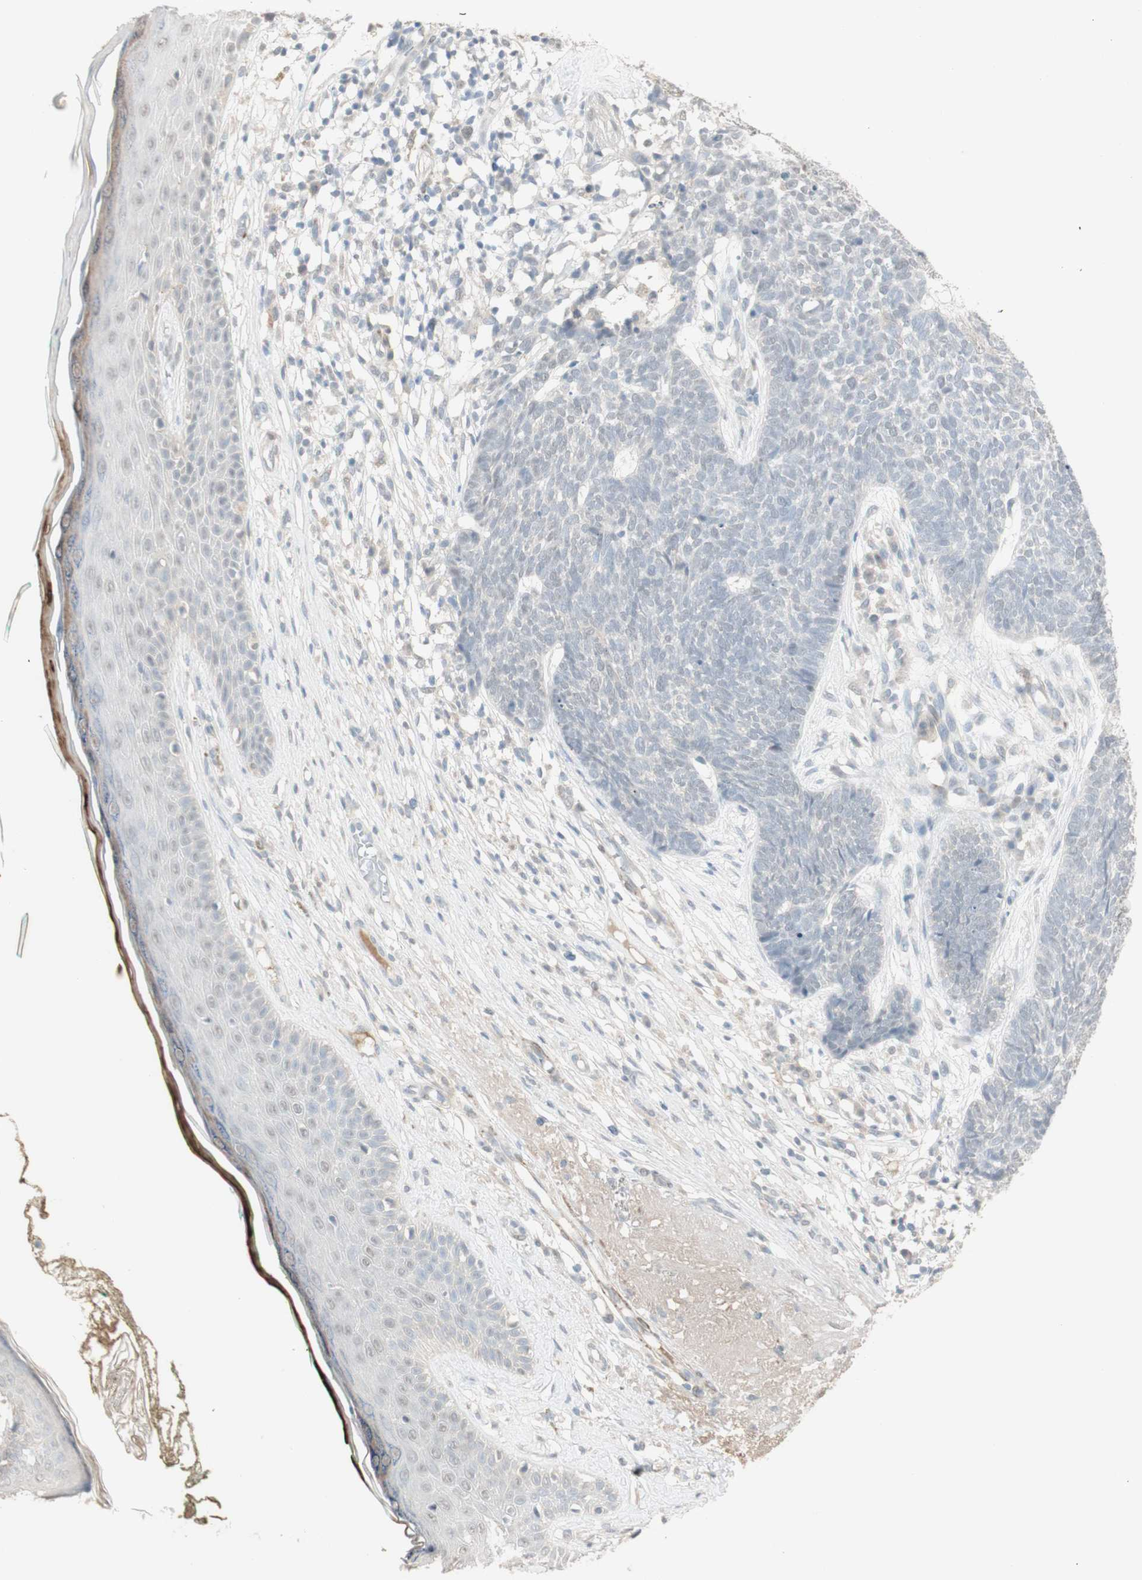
{"staining": {"intensity": "negative", "quantity": "none", "location": "none"}, "tissue": "skin cancer", "cell_type": "Tumor cells", "image_type": "cancer", "snomed": [{"axis": "morphology", "description": "Basal cell carcinoma"}, {"axis": "topography", "description": "Skin"}], "caption": "The IHC image has no significant expression in tumor cells of skin cancer tissue.", "gene": "MUC3A", "patient": {"sex": "female", "age": 84}}